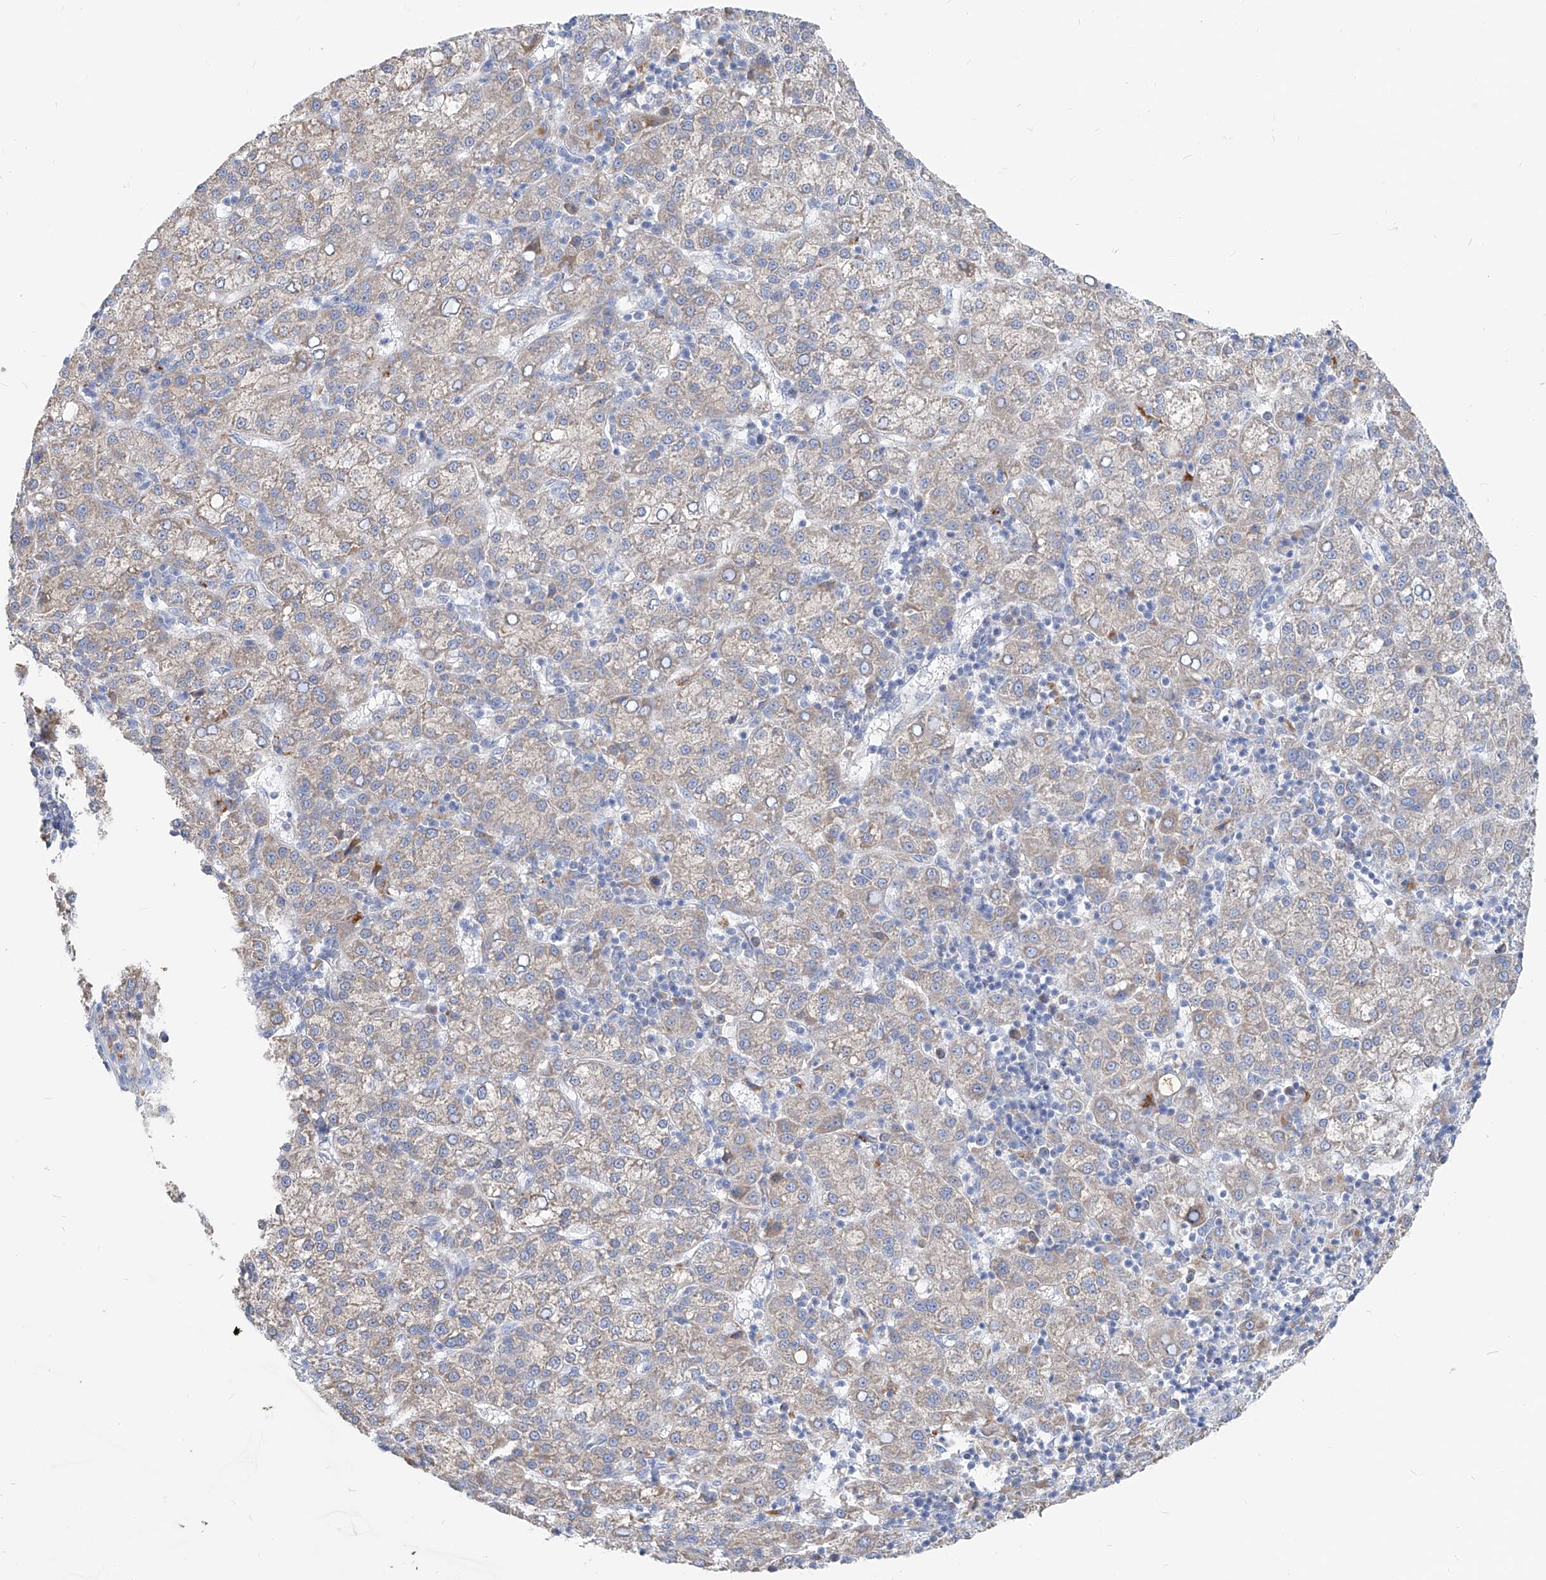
{"staining": {"intensity": "weak", "quantity": "<25%", "location": "cytoplasmic/membranous"}, "tissue": "liver cancer", "cell_type": "Tumor cells", "image_type": "cancer", "snomed": [{"axis": "morphology", "description": "Carcinoma, Hepatocellular, NOS"}, {"axis": "topography", "description": "Liver"}], "caption": "Immunohistochemical staining of hepatocellular carcinoma (liver) demonstrates no significant expression in tumor cells.", "gene": "UFL1", "patient": {"sex": "female", "age": 58}}